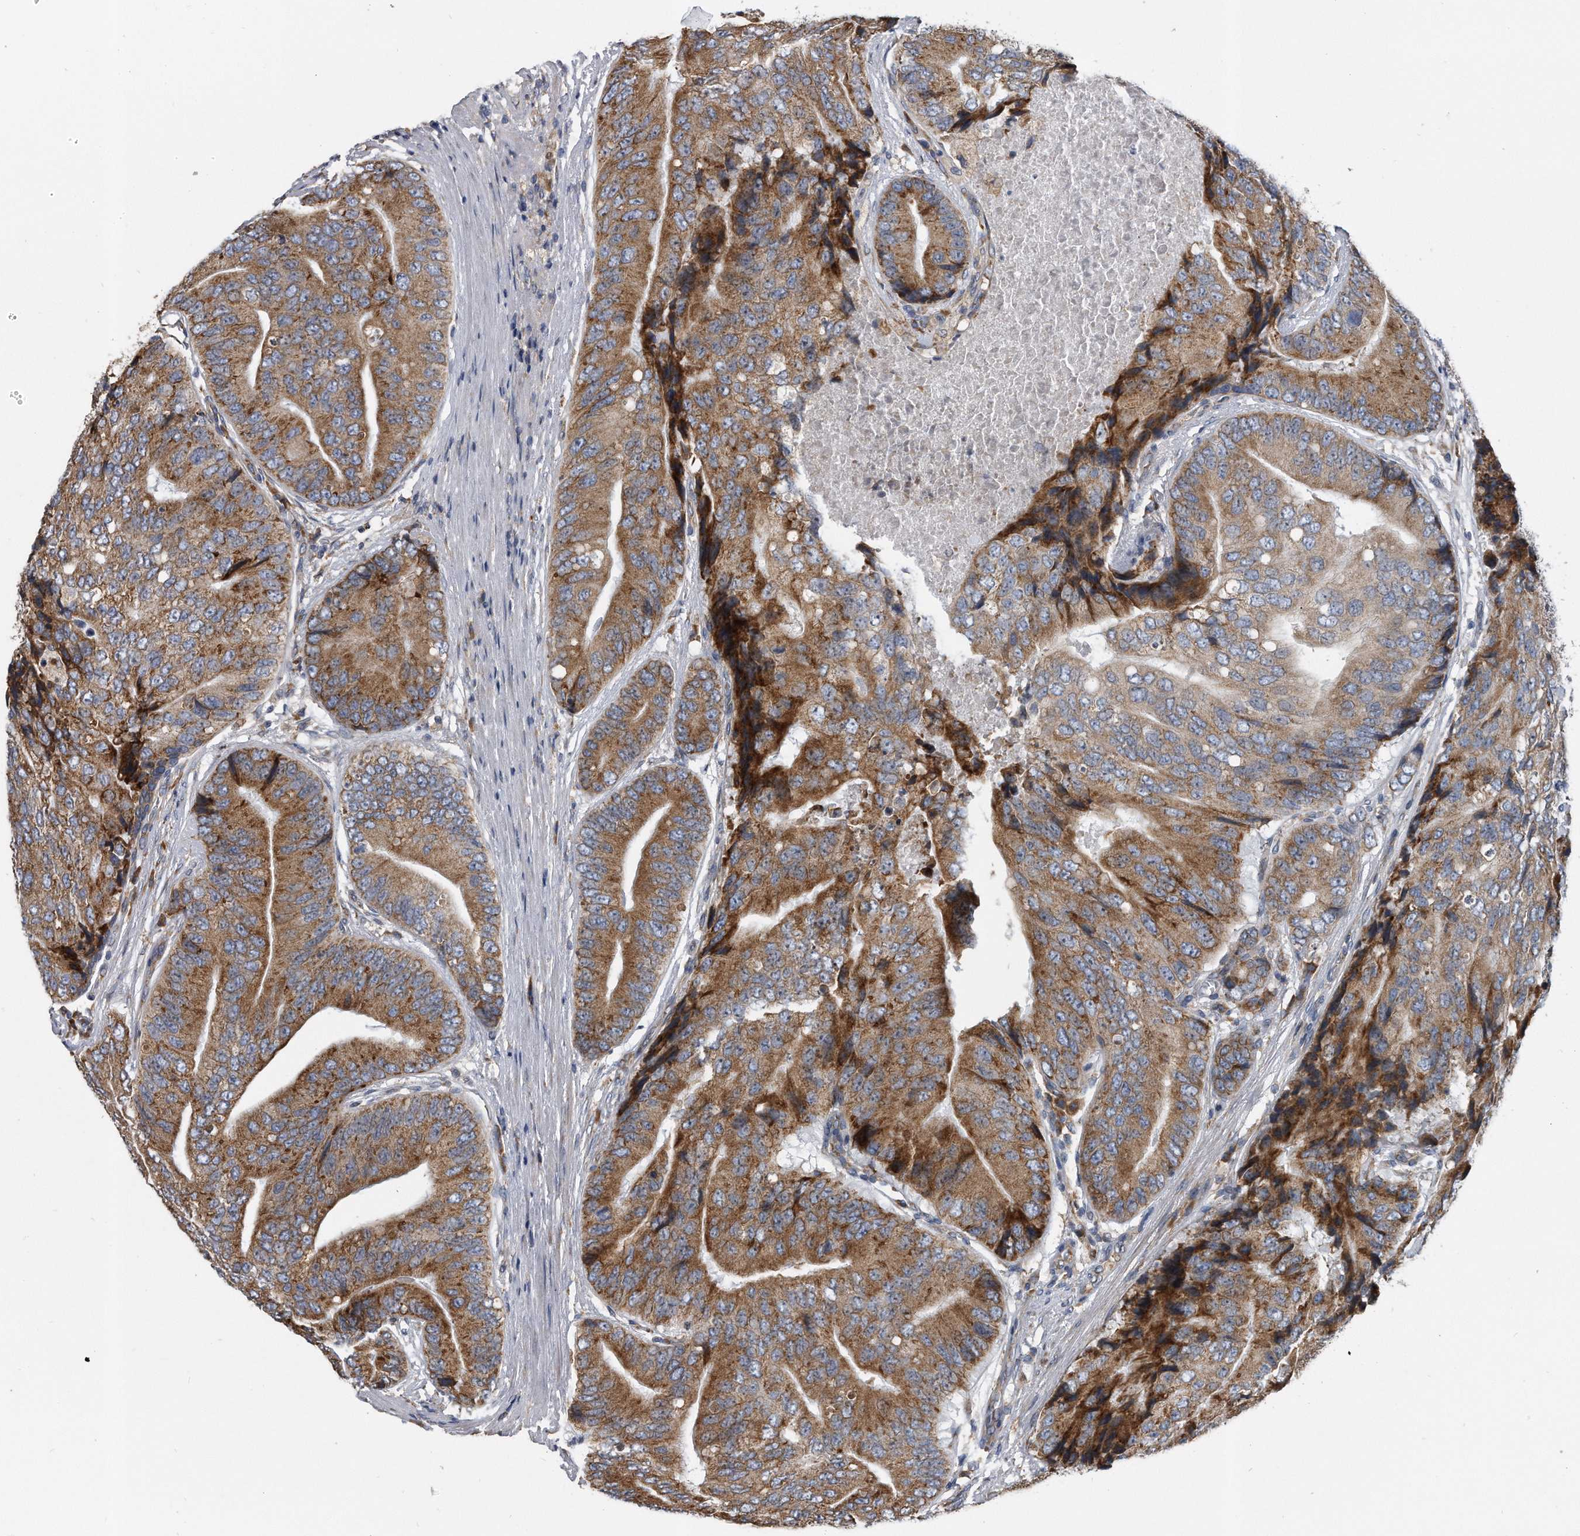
{"staining": {"intensity": "moderate", "quantity": ">75%", "location": "cytoplasmic/membranous"}, "tissue": "prostate cancer", "cell_type": "Tumor cells", "image_type": "cancer", "snomed": [{"axis": "morphology", "description": "Adenocarcinoma, High grade"}, {"axis": "topography", "description": "Prostate"}], "caption": "The immunohistochemical stain labels moderate cytoplasmic/membranous positivity in tumor cells of prostate cancer tissue.", "gene": "CCDC47", "patient": {"sex": "male", "age": 70}}